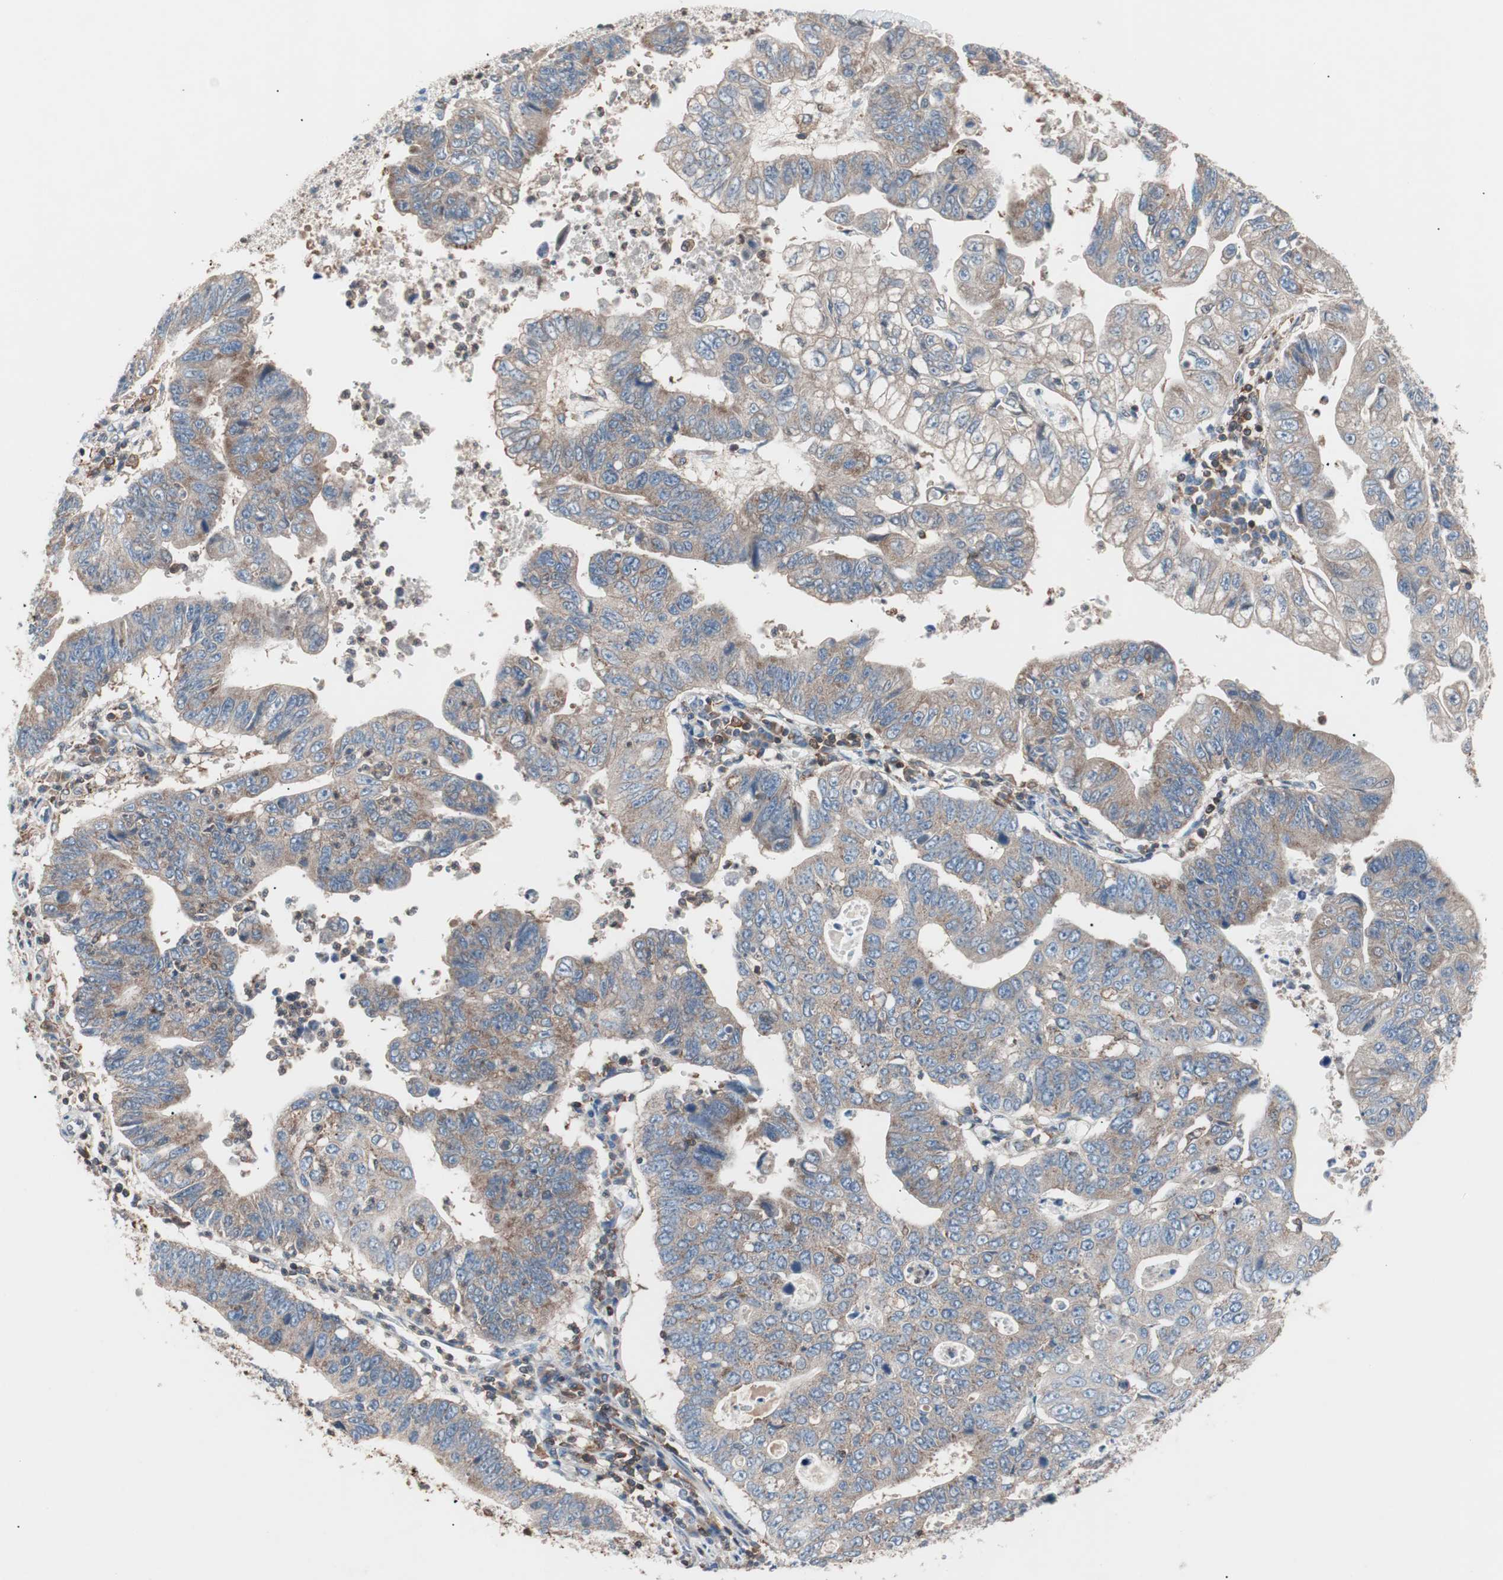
{"staining": {"intensity": "moderate", "quantity": ">75%", "location": "cytoplasmic/membranous"}, "tissue": "stomach cancer", "cell_type": "Tumor cells", "image_type": "cancer", "snomed": [{"axis": "morphology", "description": "Adenocarcinoma, NOS"}, {"axis": "topography", "description": "Stomach"}], "caption": "Brown immunohistochemical staining in human stomach cancer (adenocarcinoma) reveals moderate cytoplasmic/membranous positivity in about >75% of tumor cells.", "gene": "PIK3R1", "patient": {"sex": "male", "age": 59}}